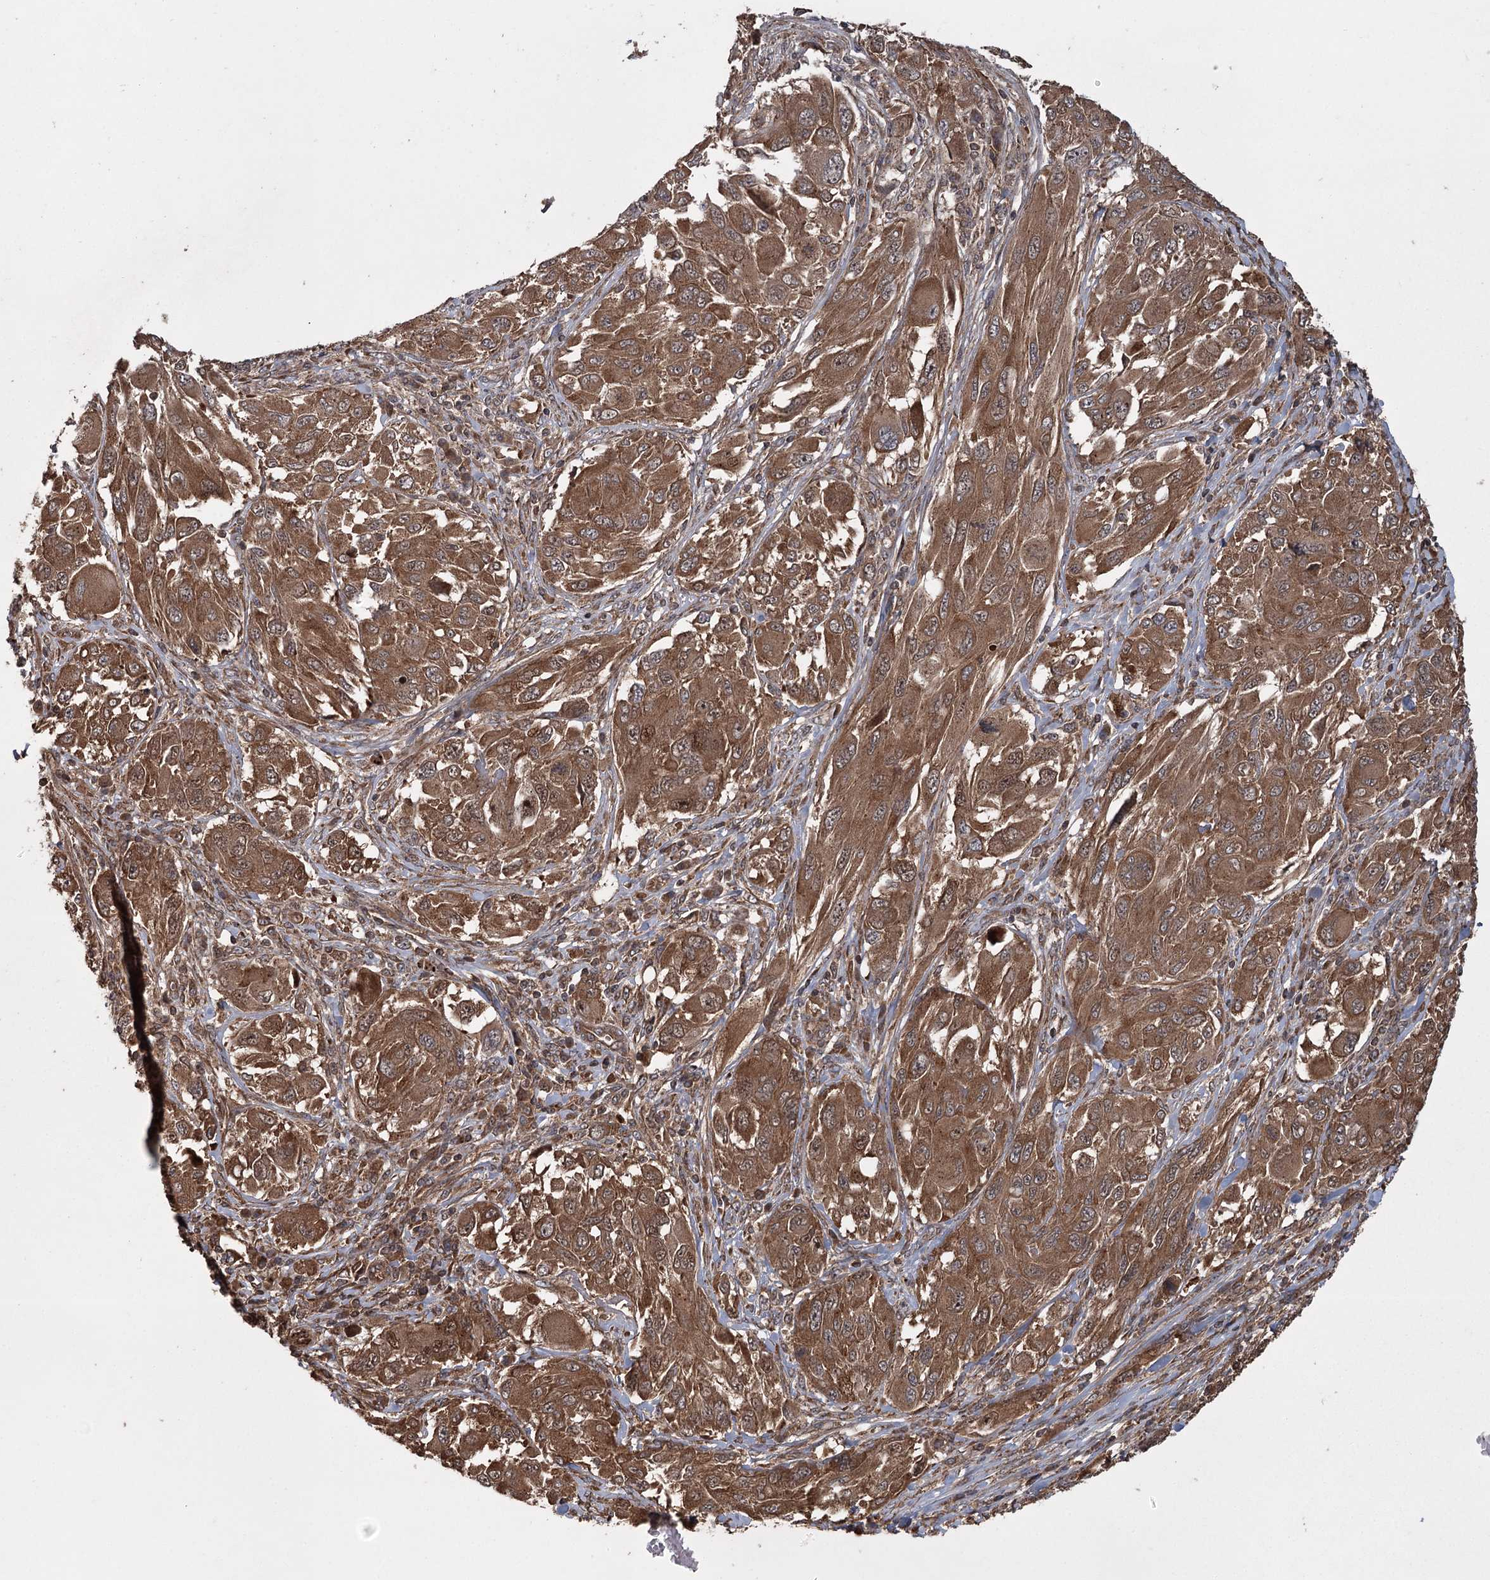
{"staining": {"intensity": "strong", "quantity": ">75%", "location": "cytoplasmic/membranous"}, "tissue": "melanoma", "cell_type": "Tumor cells", "image_type": "cancer", "snomed": [{"axis": "morphology", "description": "Malignant melanoma, NOS"}, {"axis": "topography", "description": "Skin"}], "caption": "This image demonstrates melanoma stained with immunohistochemistry to label a protein in brown. The cytoplasmic/membranous of tumor cells show strong positivity for the protein. Nuclei are counter-stained blue.", "gene": "RPAP3", "patient": {"sex": "female", "age": 91}}